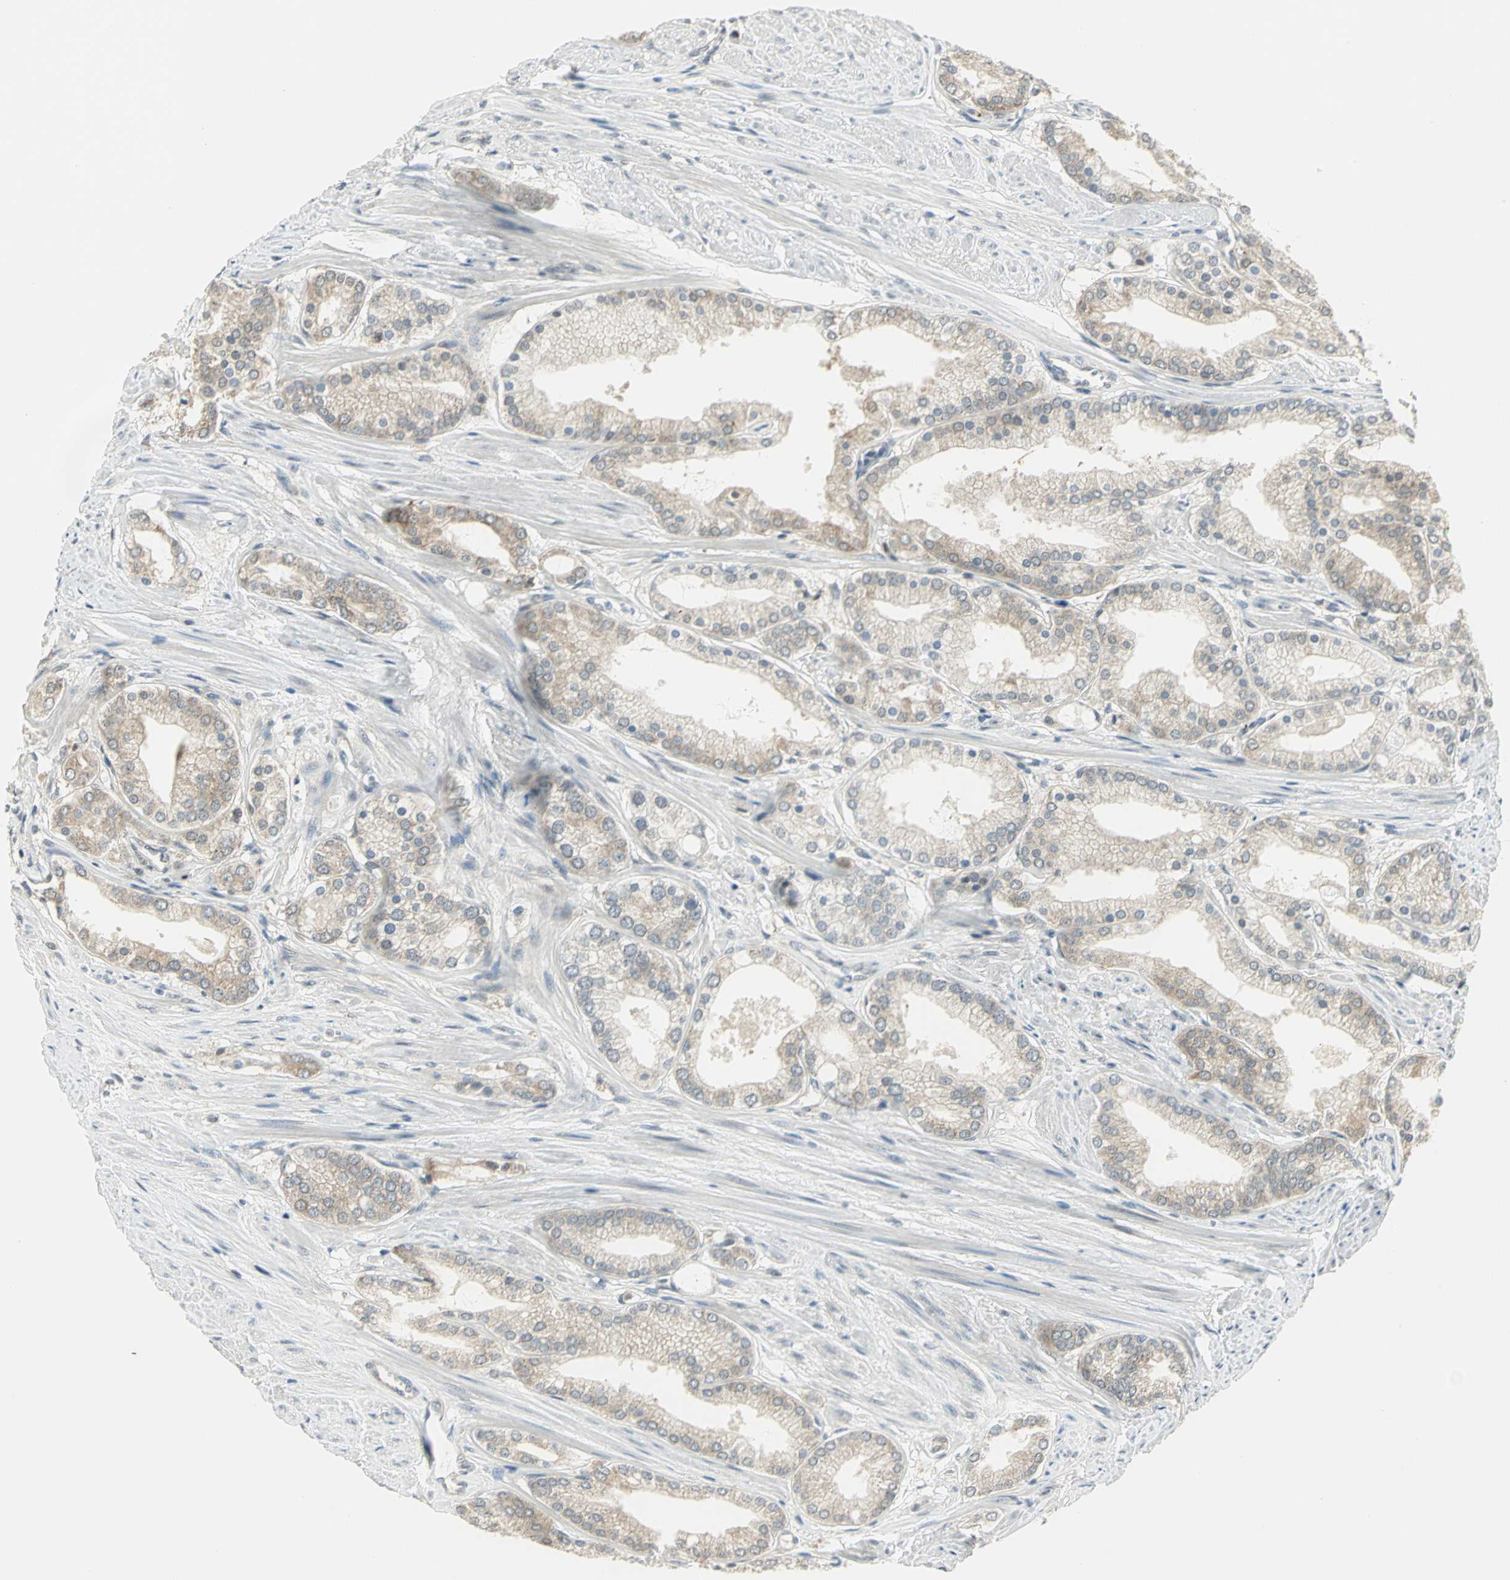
{"staining": {"intensity": "weak", "quantity": ">75%", "location": "cytoplasmic/membranous"}, "tissue": "prostate cancer", "cell_type": "Tumor cells", "image_type": "cancer", "snomed": [{"axis": "morphology", "description": "Adenocarcinoma, High grade"}, {"axis": "topography", "description": "Prostate"}], "caption": "Immunohistochemistry (IHC) photomicrograph of neoplastic tissue: human prostate cancer (adenocarcinoma (high-grade)) stained using immunohistochemistry demonstrates low levels of weak protein expression localized specifically in the cytoplasmic/membranous of tumor cells, appearing as a cytoplasmic/membranous brown color.", "gene": "PSMC4", "patient": {"sex": "male", "age": 61}}